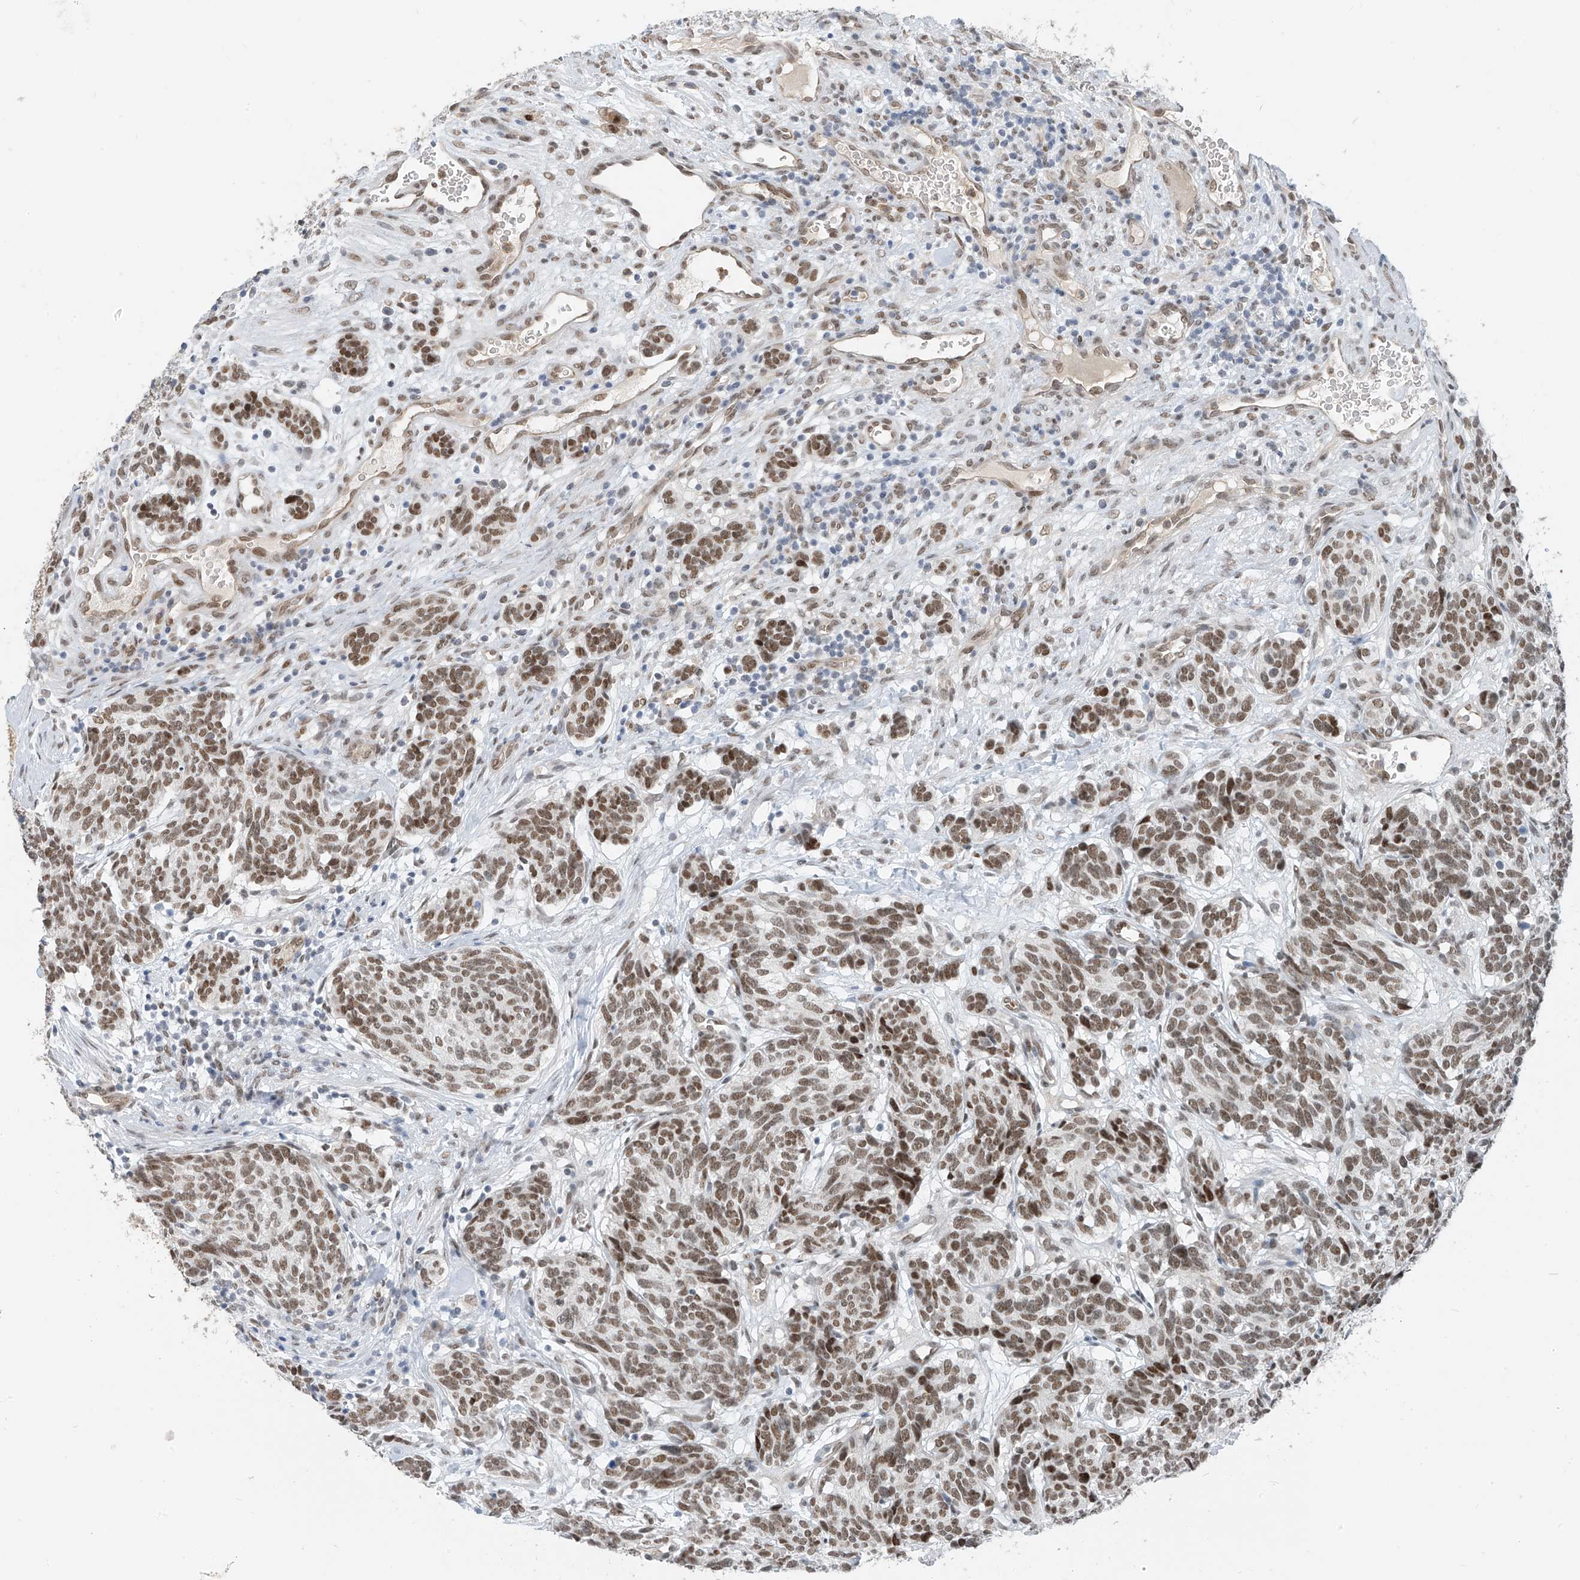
{"staining": {"intensity": "moderate", "quantity": ">75%", "location": "nuclear"}, "tissue": "carcinoid", "cell_type": "Tumor cells", "image_type": "cancer", "snomed": [{"axis": "morphology", "description": "Carcinoid, malignant, NOS"}, {"axis": "topography", "description": "Lung"}], "caption": "There is medium levels of moderate nuclear expression in tumor cells of carcinoid, as demonstrated by immunohistochemical staining (brown color).", "gene": "MCM9", "patient": {"sex": "female", "age": 46}}